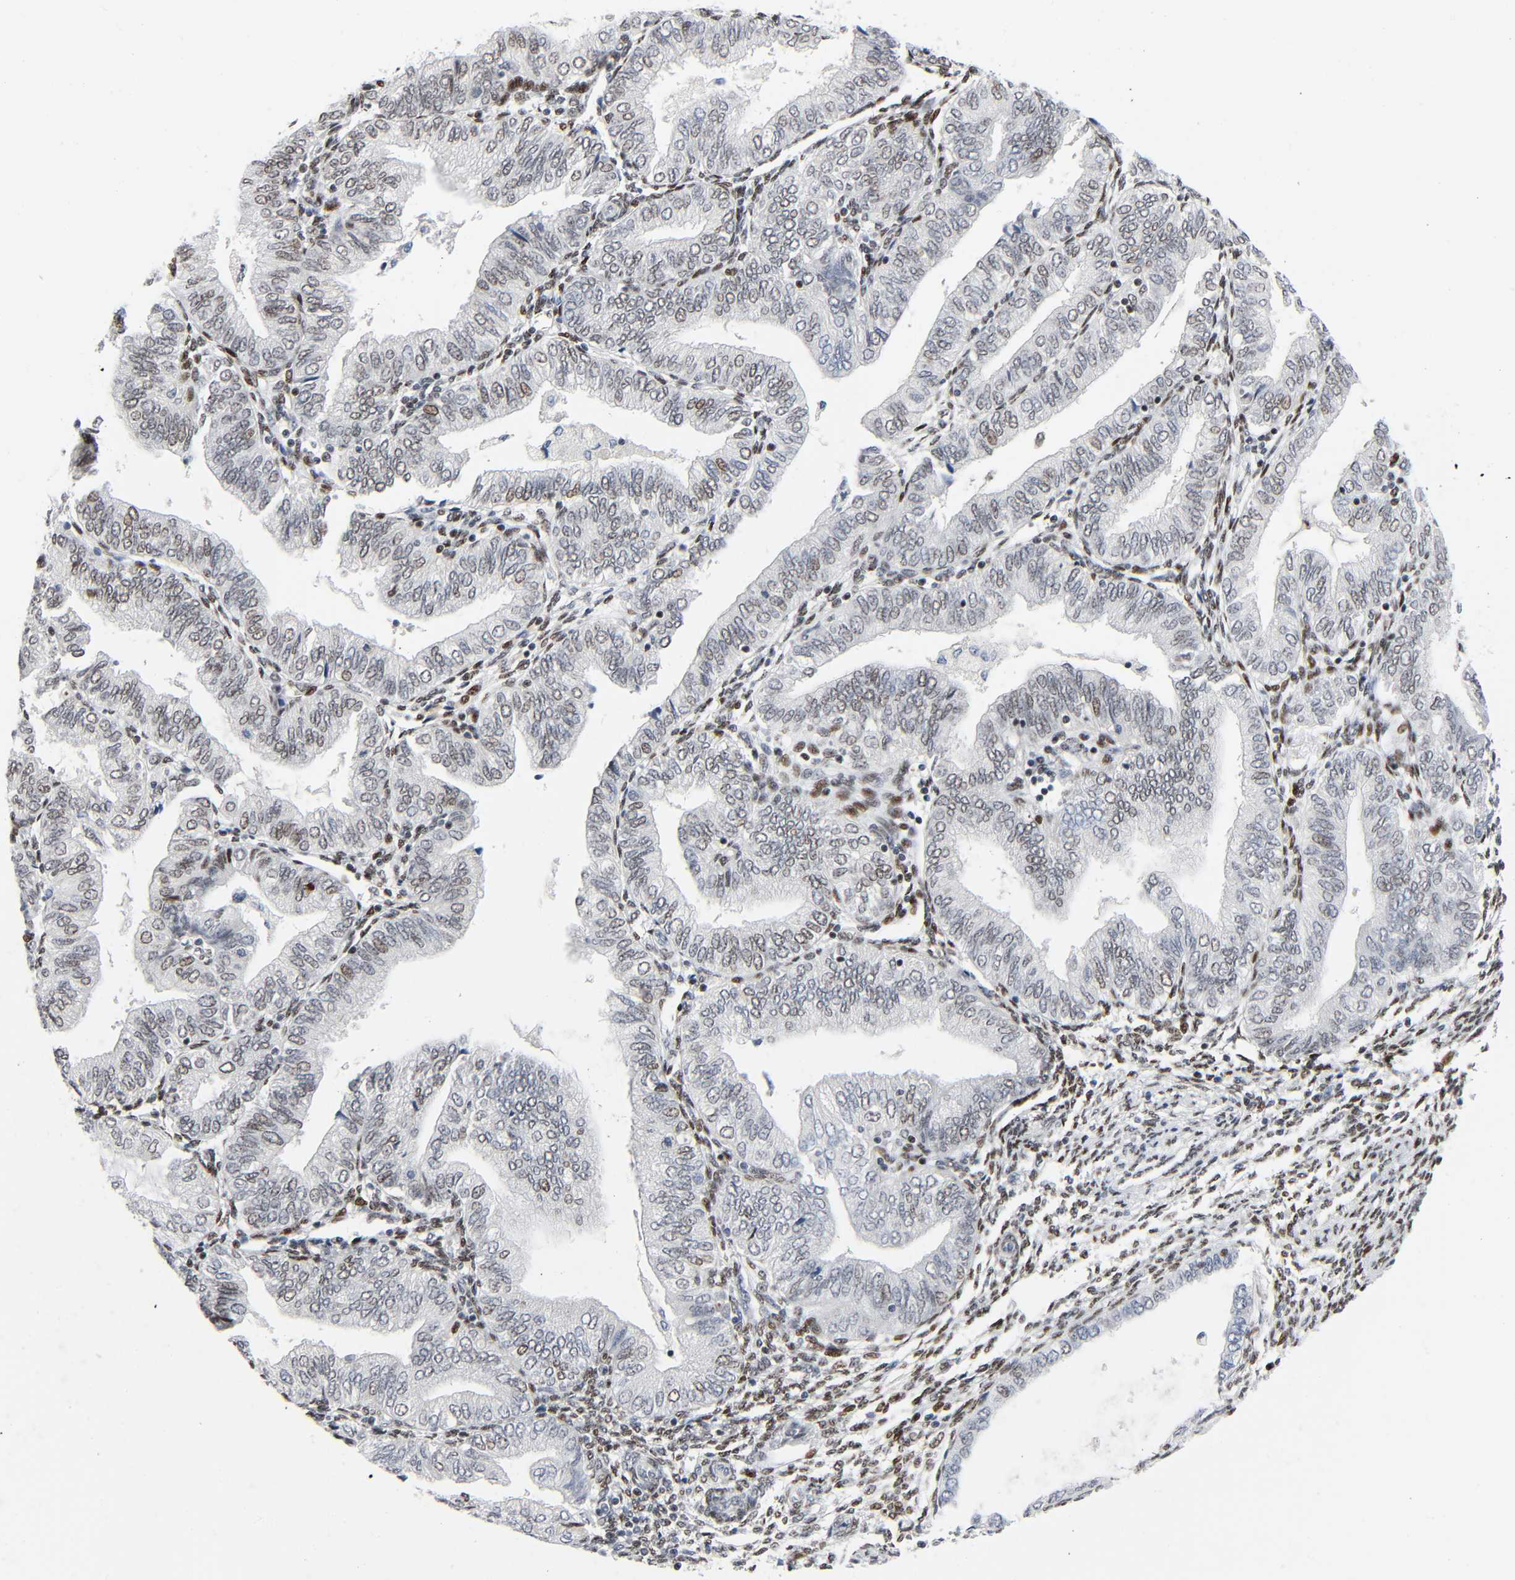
{"staining": {"intensity": "weak", "quantity": "<25%", "location": "nuclear"}, "tissue": "endometrial cancer", "cell_type": "Tumor cells", "image_type": "cancer", "snomed": [{"axis": "morphology", "description": "Adenocarcinoma, NOS"}, {"axis": "topography", "description": "Endometrium"}], "caption": "This is an immunohistochemistry (IHC) image of adenocarcinoma (endometrial). There is no positivity in tumor cells.", "gene": "CREBBP", "patient": {"sex": "female", "age": 67}}